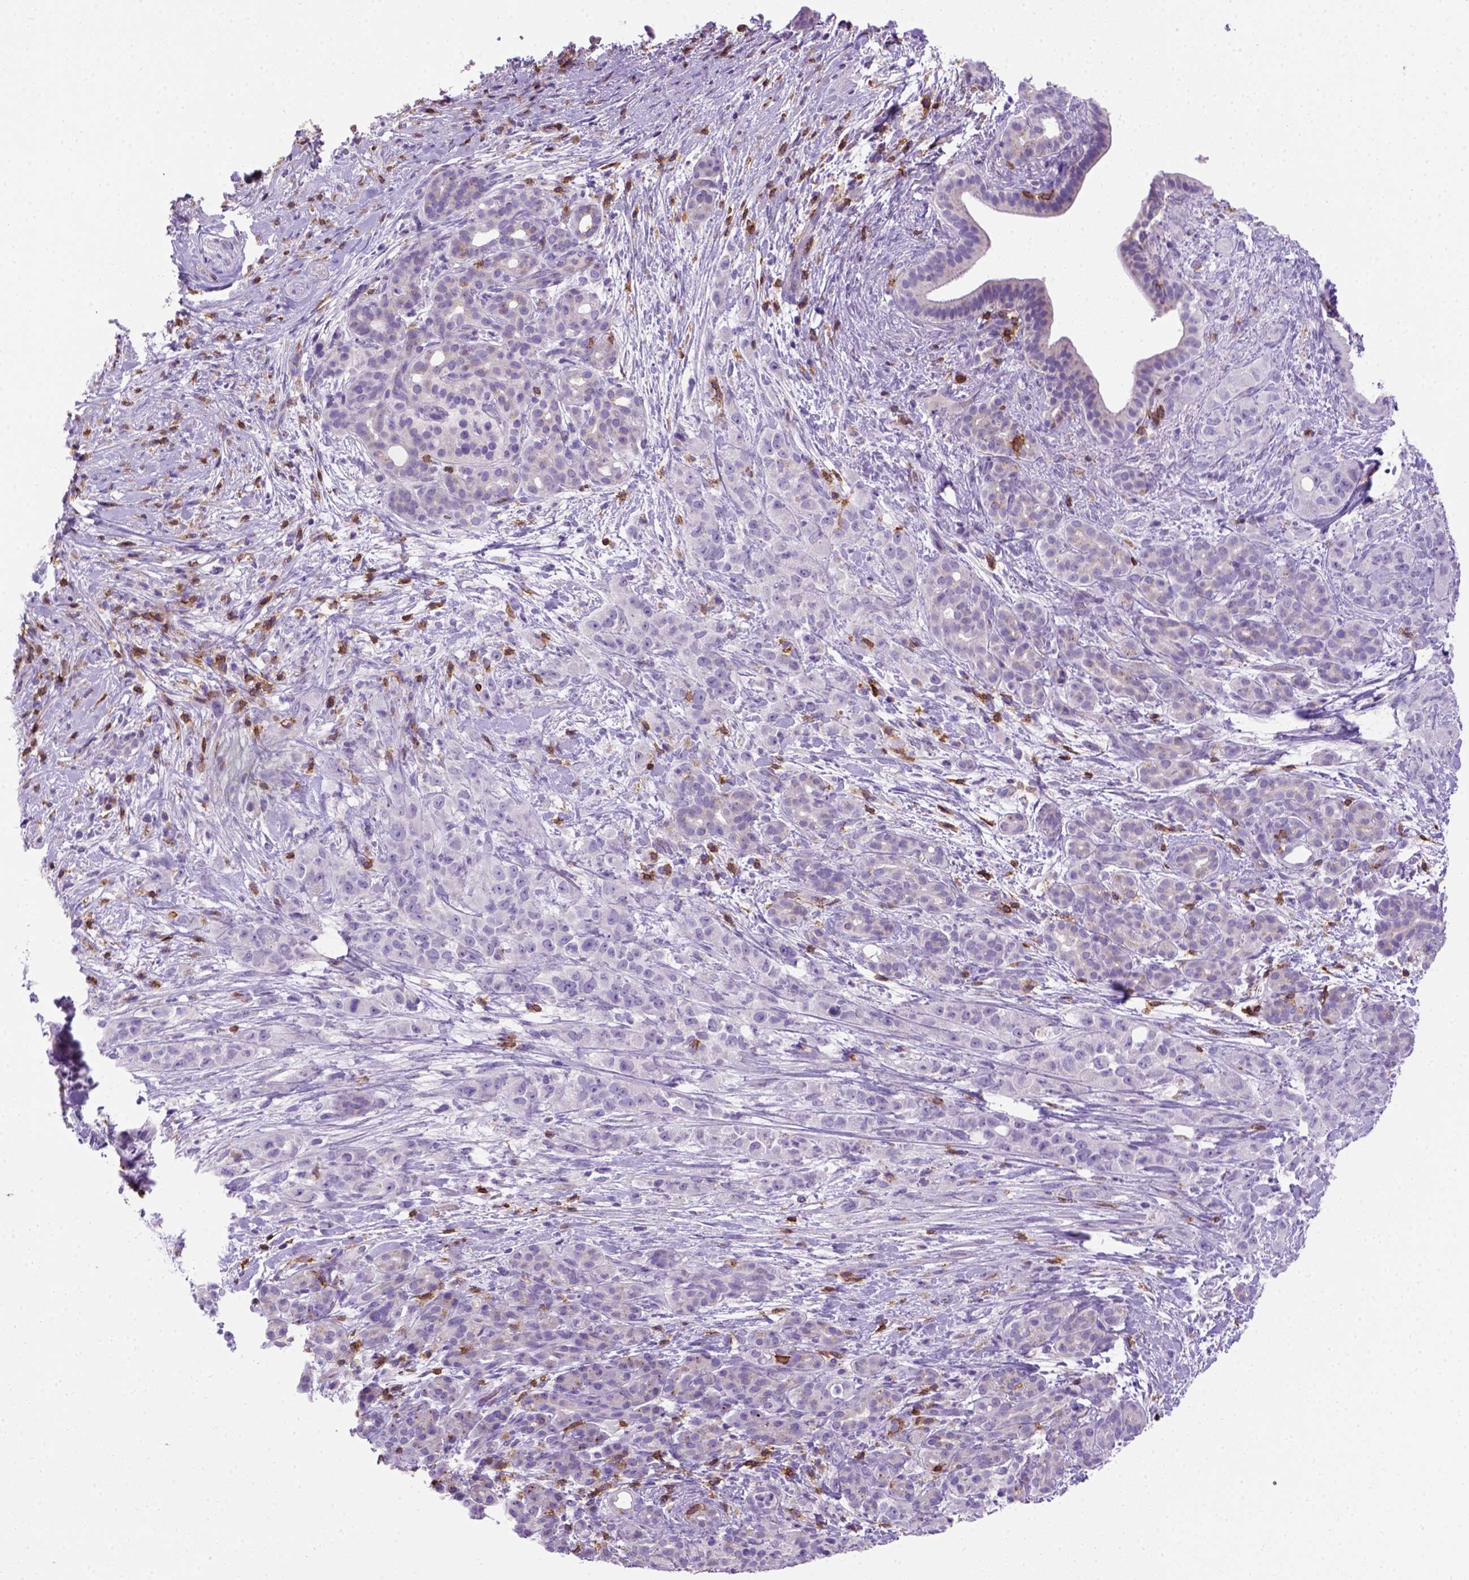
{"staining": {"intensity": "negative", "quantity": "none", "location": "none"}, "tissue": "pancreatic cancer", "cell_type": "Tumor cells", "image_type": "cancer", "snomed": [{"axis": "morphology", "description": "Adenocarcinoma, NOS"}, {"axis": "topography", "description": "Pancreas"}], "caption": "A high-resolution micrograph shows immunohistochemistry staining of pancreatic adenocarcinoma, which reveals no significant expression in tumor cells.", "gene": "CD3E", "patient": {"sex": "male", "age": 44}}